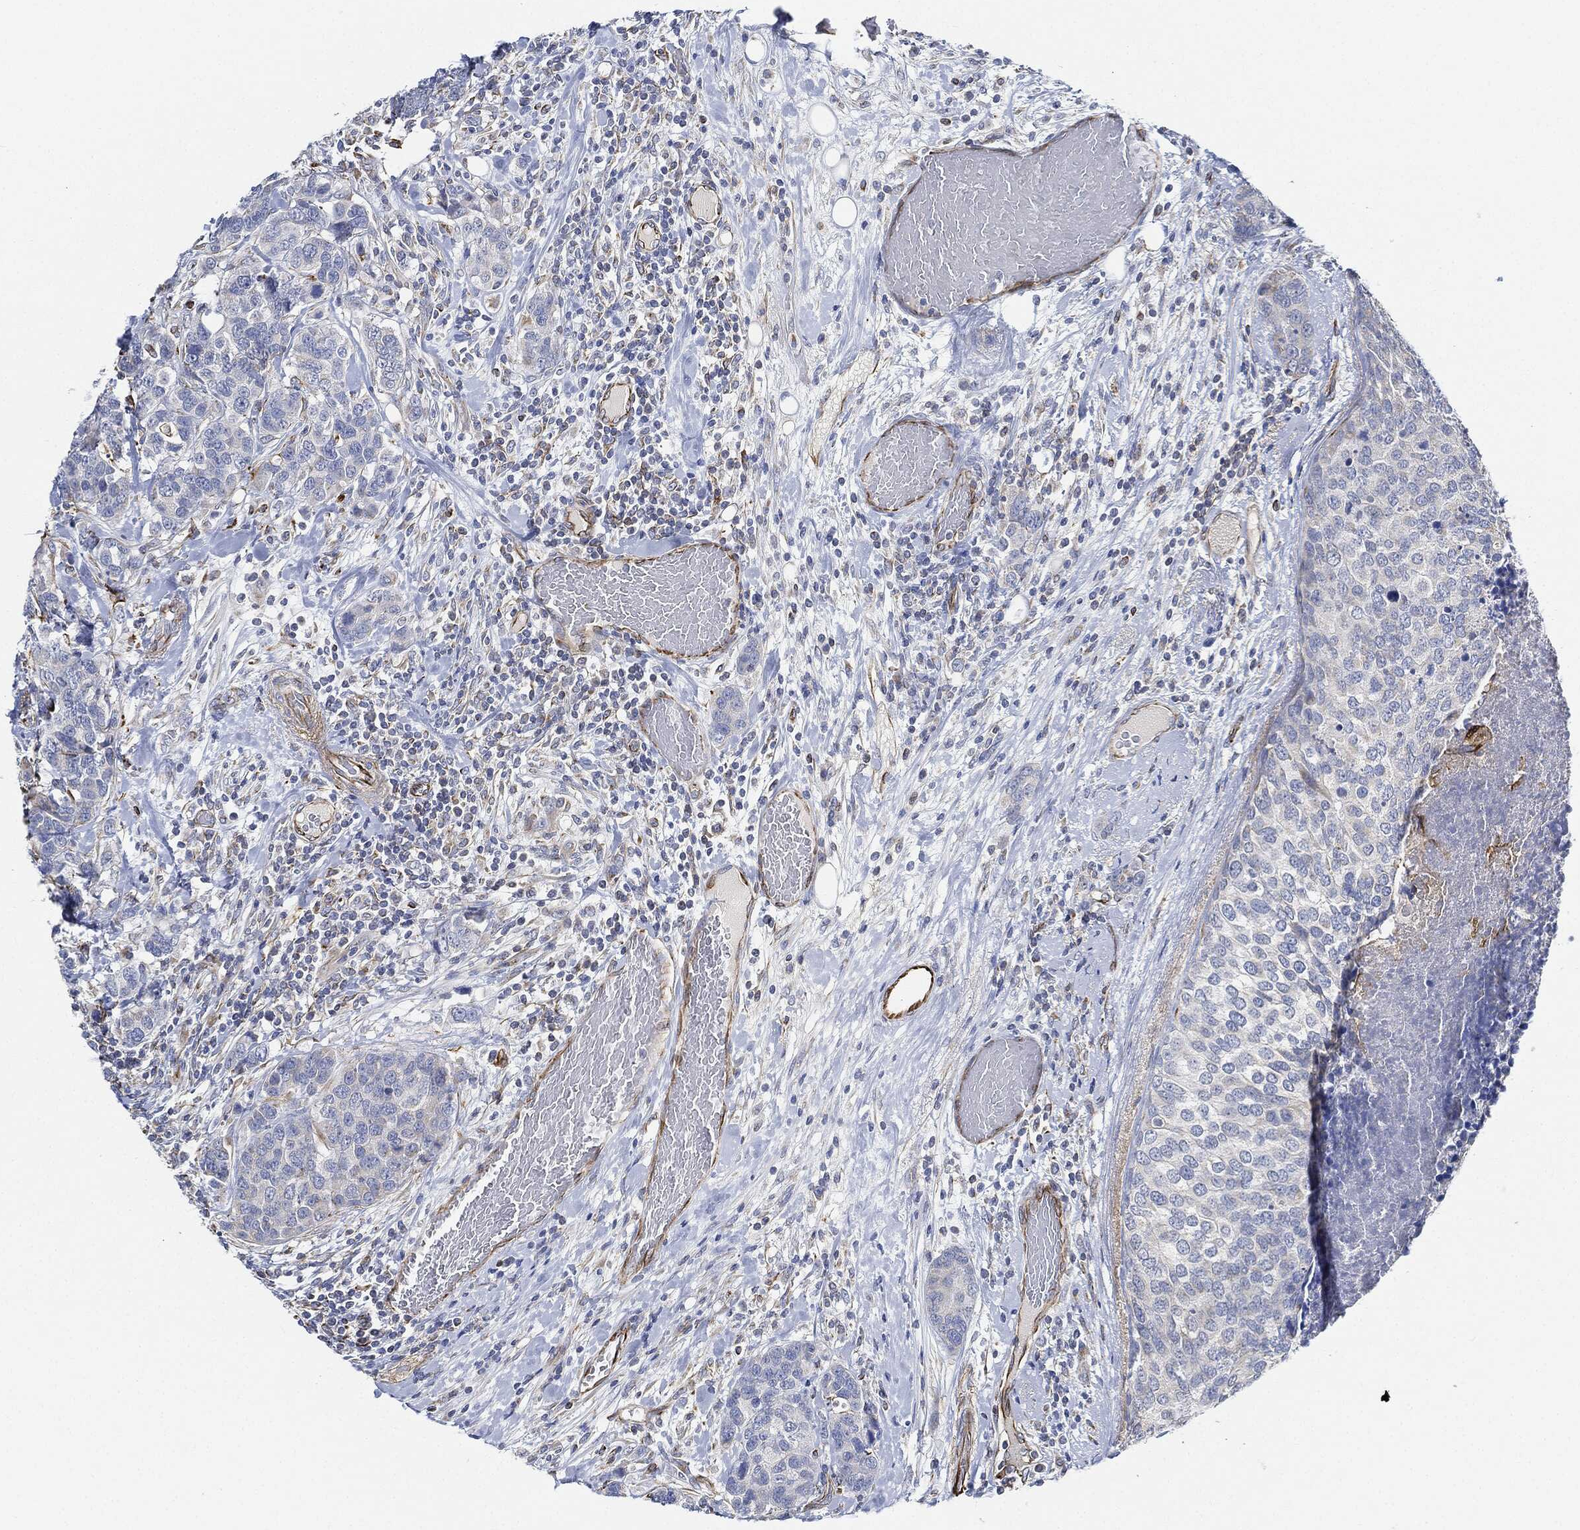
{"staining": {"intensity": "negative", "quantity": "none", "location": "none"}, "tissue": "breast cancer", "cell_type": "Tumor cells", "image_type": "cancer", "snomed": [{"axis": "morphology", "description": "Lobular carcinoma"}, {"axis": "topography", "description": "Breast"}], "caption": "Micrograph shows no protein staining in tumor cells of lobular carcinoma (breast) tissue. (DAB (3,3'-diaminobenzidine) immunohistochemistry, high magnification).", "gene": "THSD1", "patient": {"sex": "female", "age": 59}}